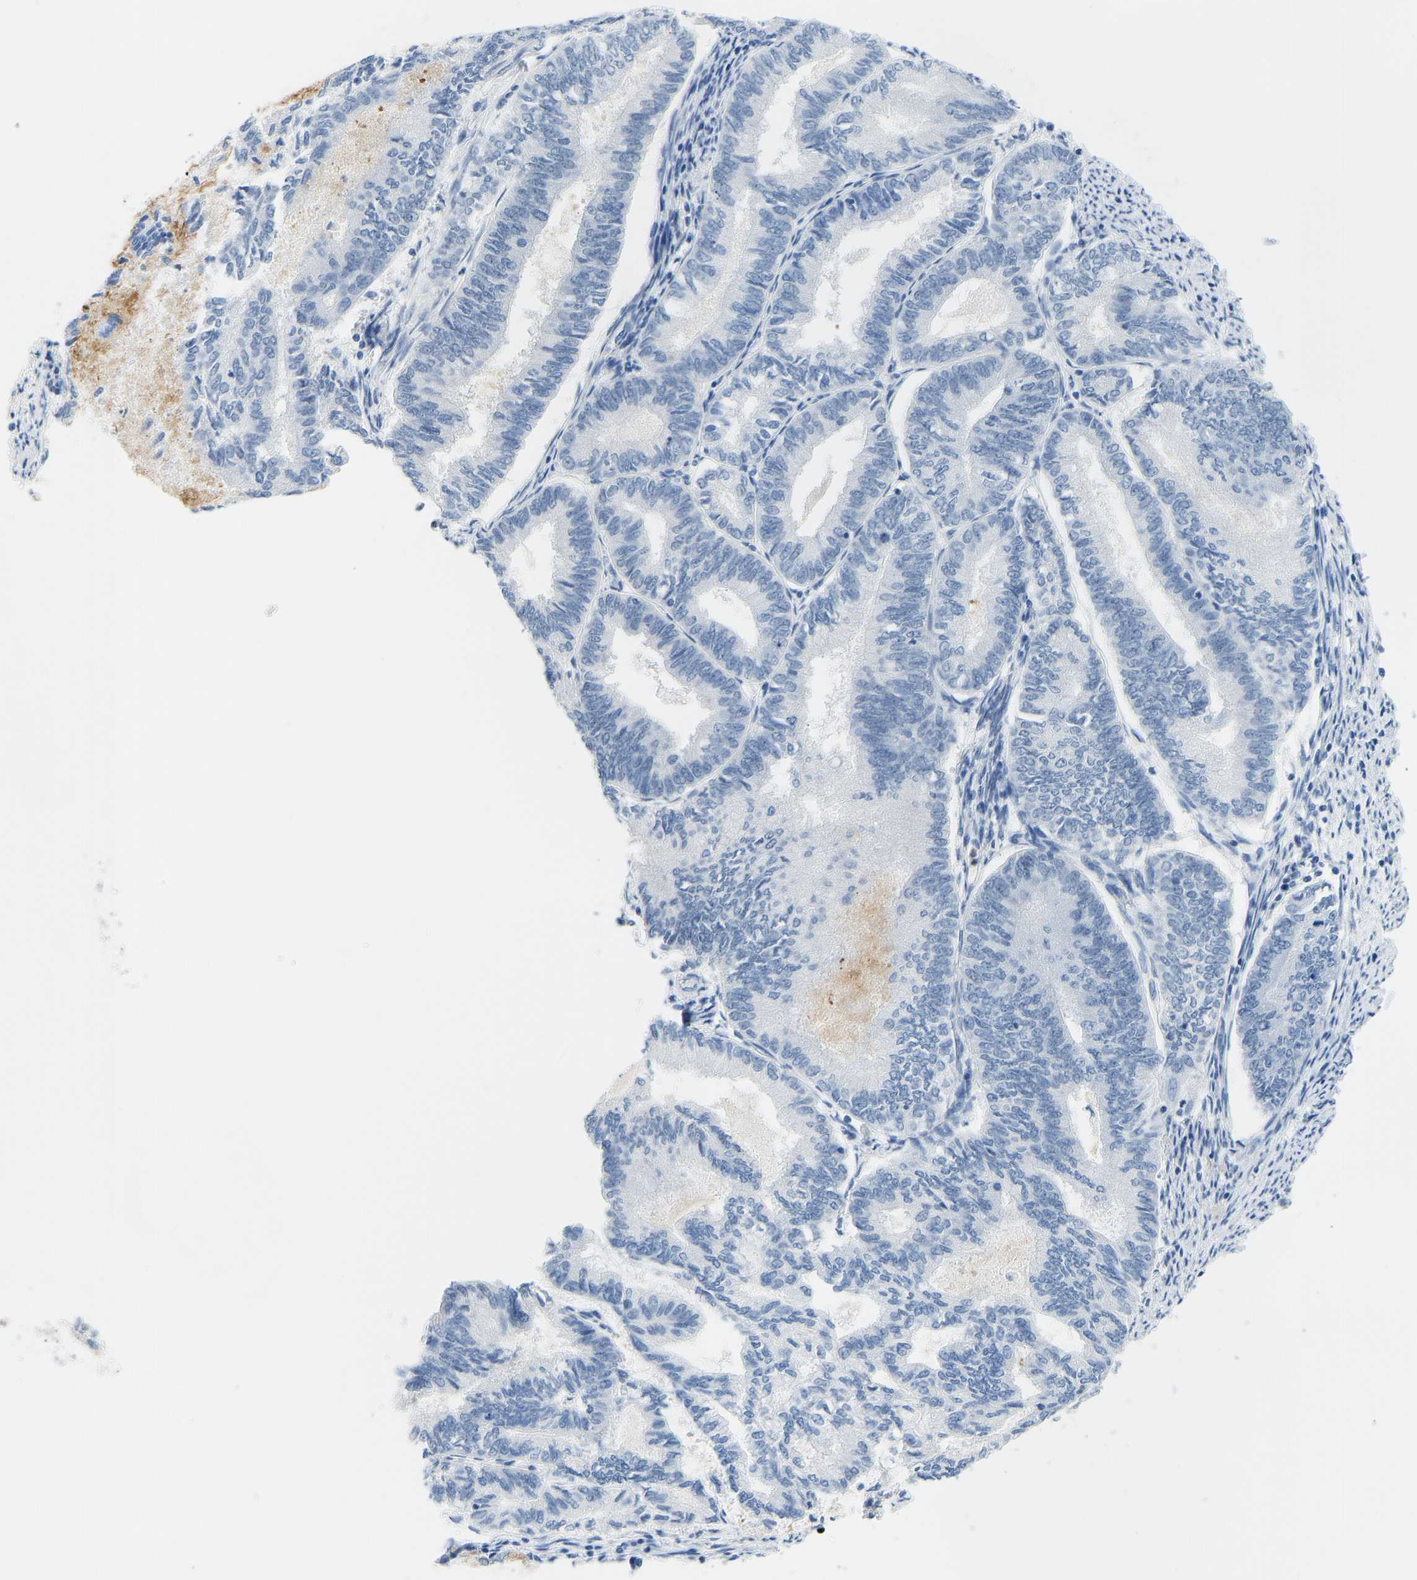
{"staining": {"intensity": "negative", "quantity": "none", "location": "none"}, "tissue": "endometrial cancer", "cell_type": "Tumor cells", "image_type": "cancer", "snomed": [{"axis": "morphology", "description": "Adenocarcinoma, NOS"}, {"axis": "topography", "description": "Endometrium"}], "caption": "Tumor cells are negative for brown protein staining in endometrial adenocarcinoma.", "gene": "TXNDC2", "patient": {"sex": "female", "age": 86}}